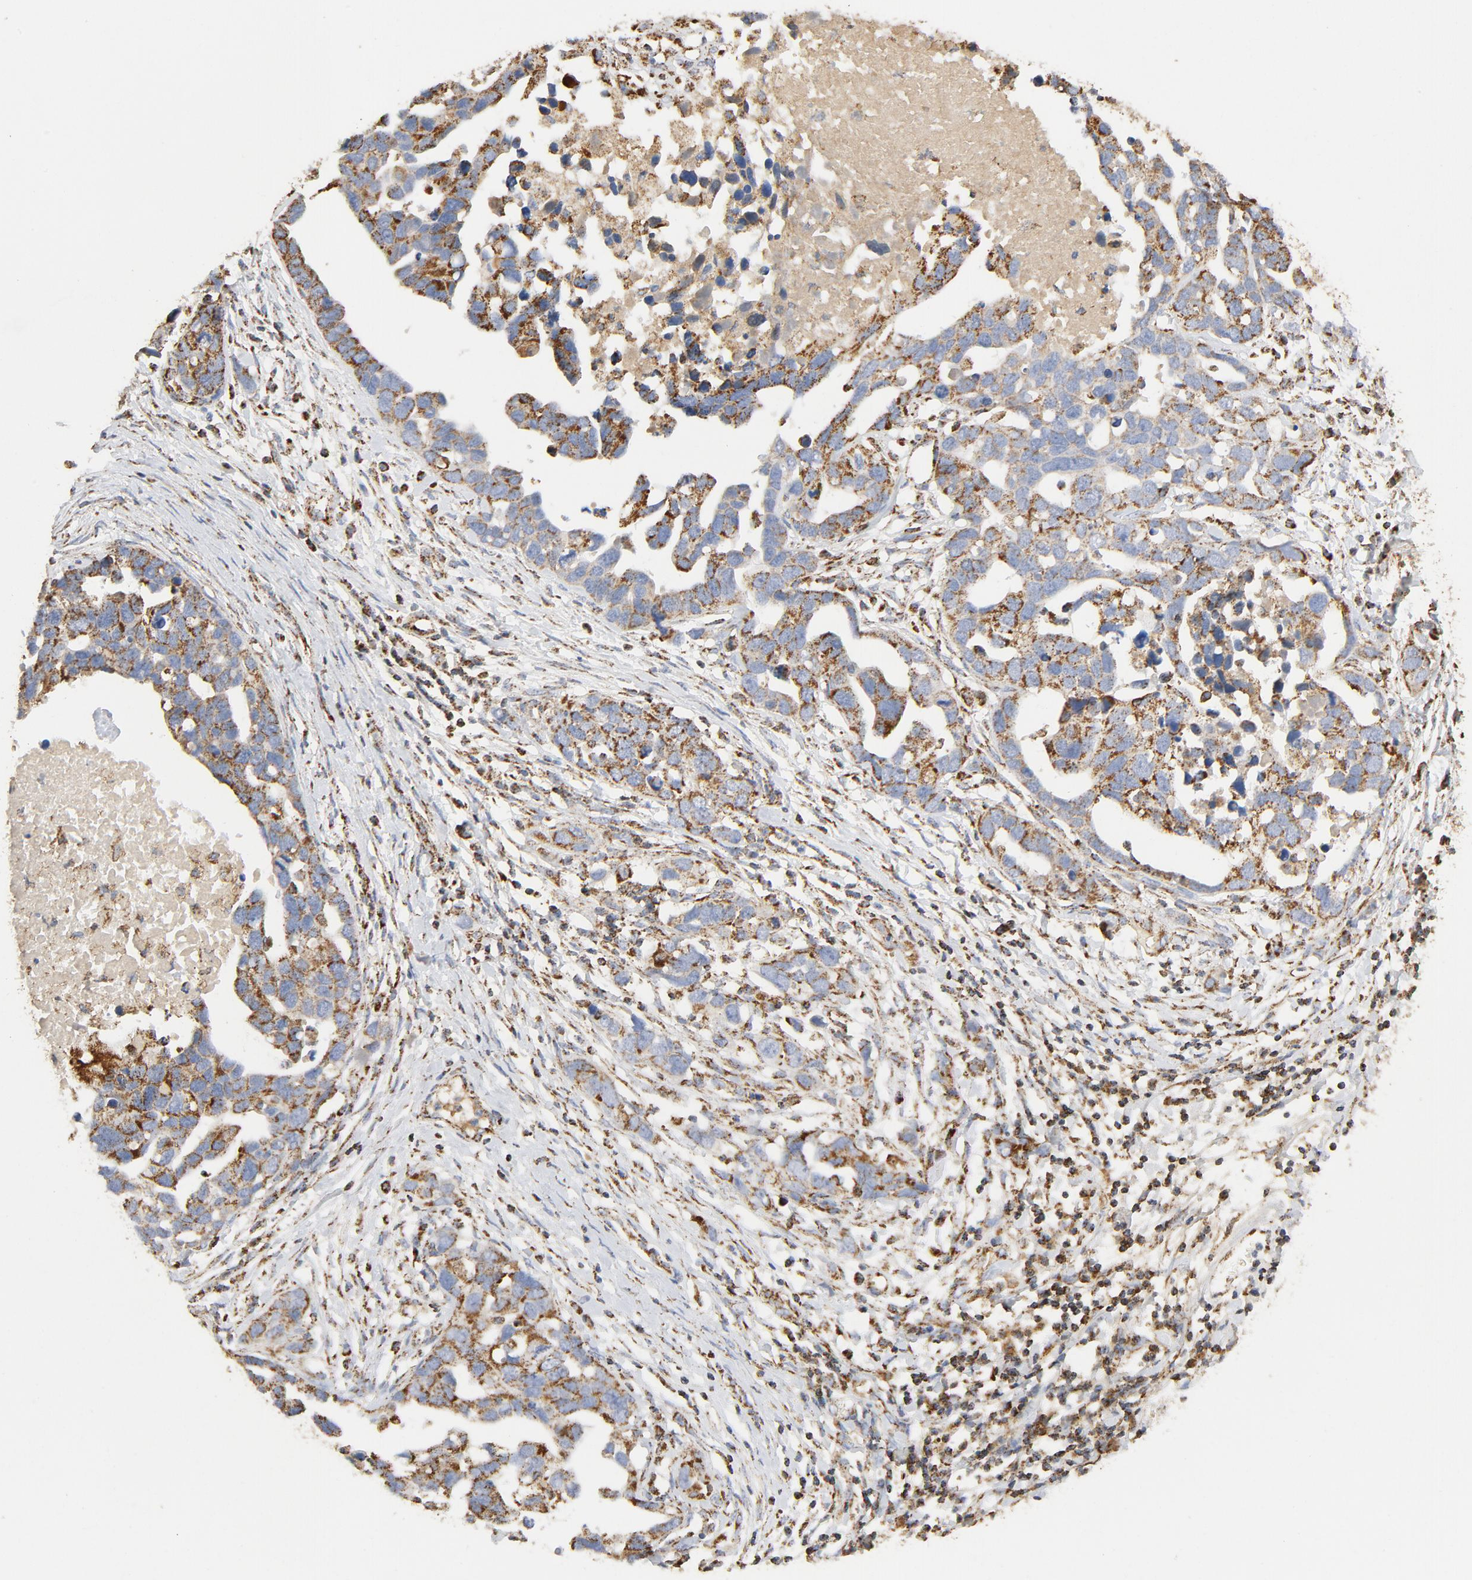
{"staining": {"intensity": "moderate", "quantity": ">75%", "location": "cytoplasmic/membranous"}, "tissue": "ovarian cancer", "cell_type": "Tumor cells", "image_type": "cancer", "snomed": [{"axis": "morphology", "description": "Cystadenocarcinoma, serous, NOS"}, {"axis": "topography", "description": "Ovary"}], "caption": "A medium amount of moderate cytoplasmic/membranous positivity is seen in approximately >75% of tumor cells in serous cystadenocarcinoma (ovarian) tissue.", "gene": "PCNX4", "patient": {"sex": "female", "age": 54}}